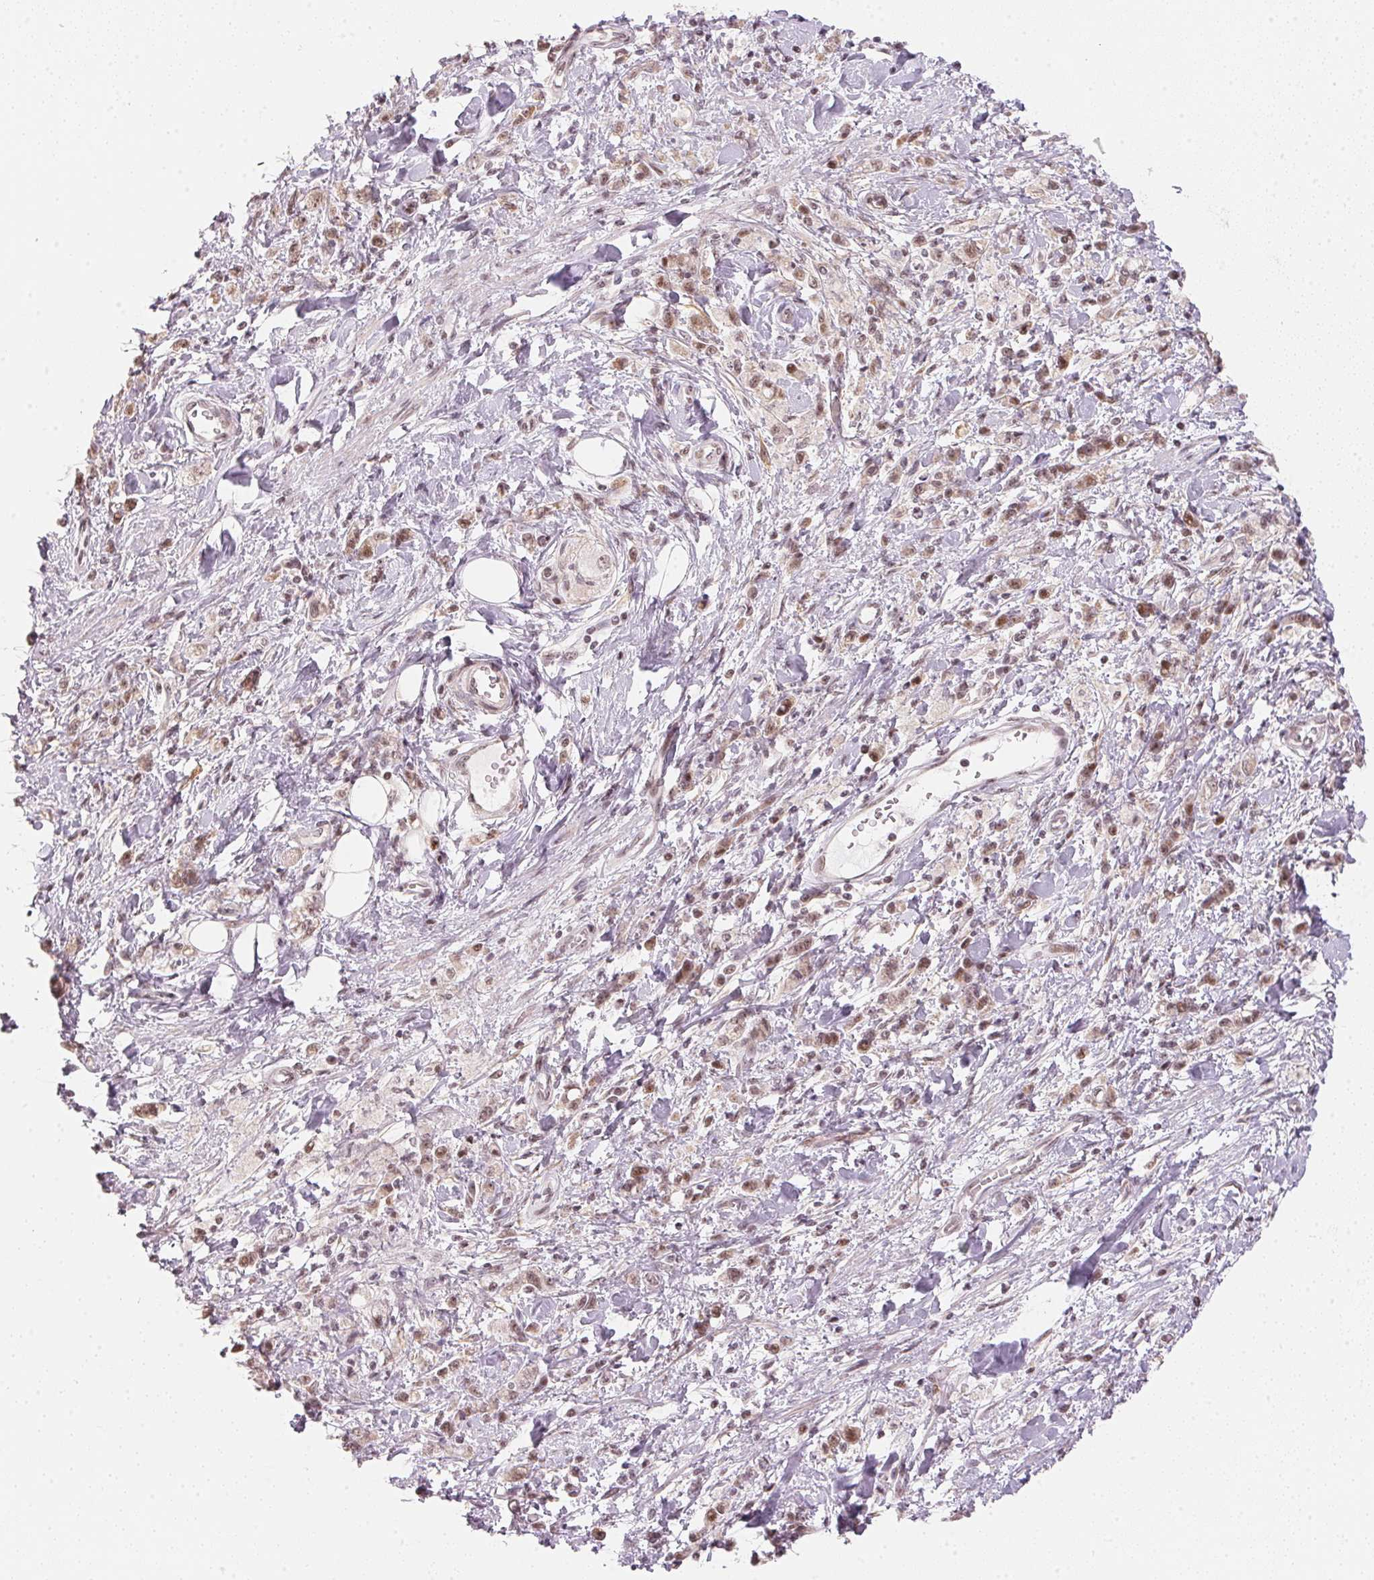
{"staining": {"intensity": "weak", "quantity": "25%-75%", "location": "nuclear"}, "tissue": "stomach cancer", "cell_type": "Tumor cells", "image_type": "cancer", "snomed": [{"axis": "morphology", "description": "Adenocarcinoma, NOS"}, {"axis": "topography", "description": "Stomach"}], "caption": "IHC photomicrograph of human adenocarcinoma (stomach) stained for a protein (brown), which demonstrates low levels of weak nuclear staining in approximately 25%-75% of tumor cells.", "gene": "KAT6A", "patient": {"sex": "male", "age": 77}}